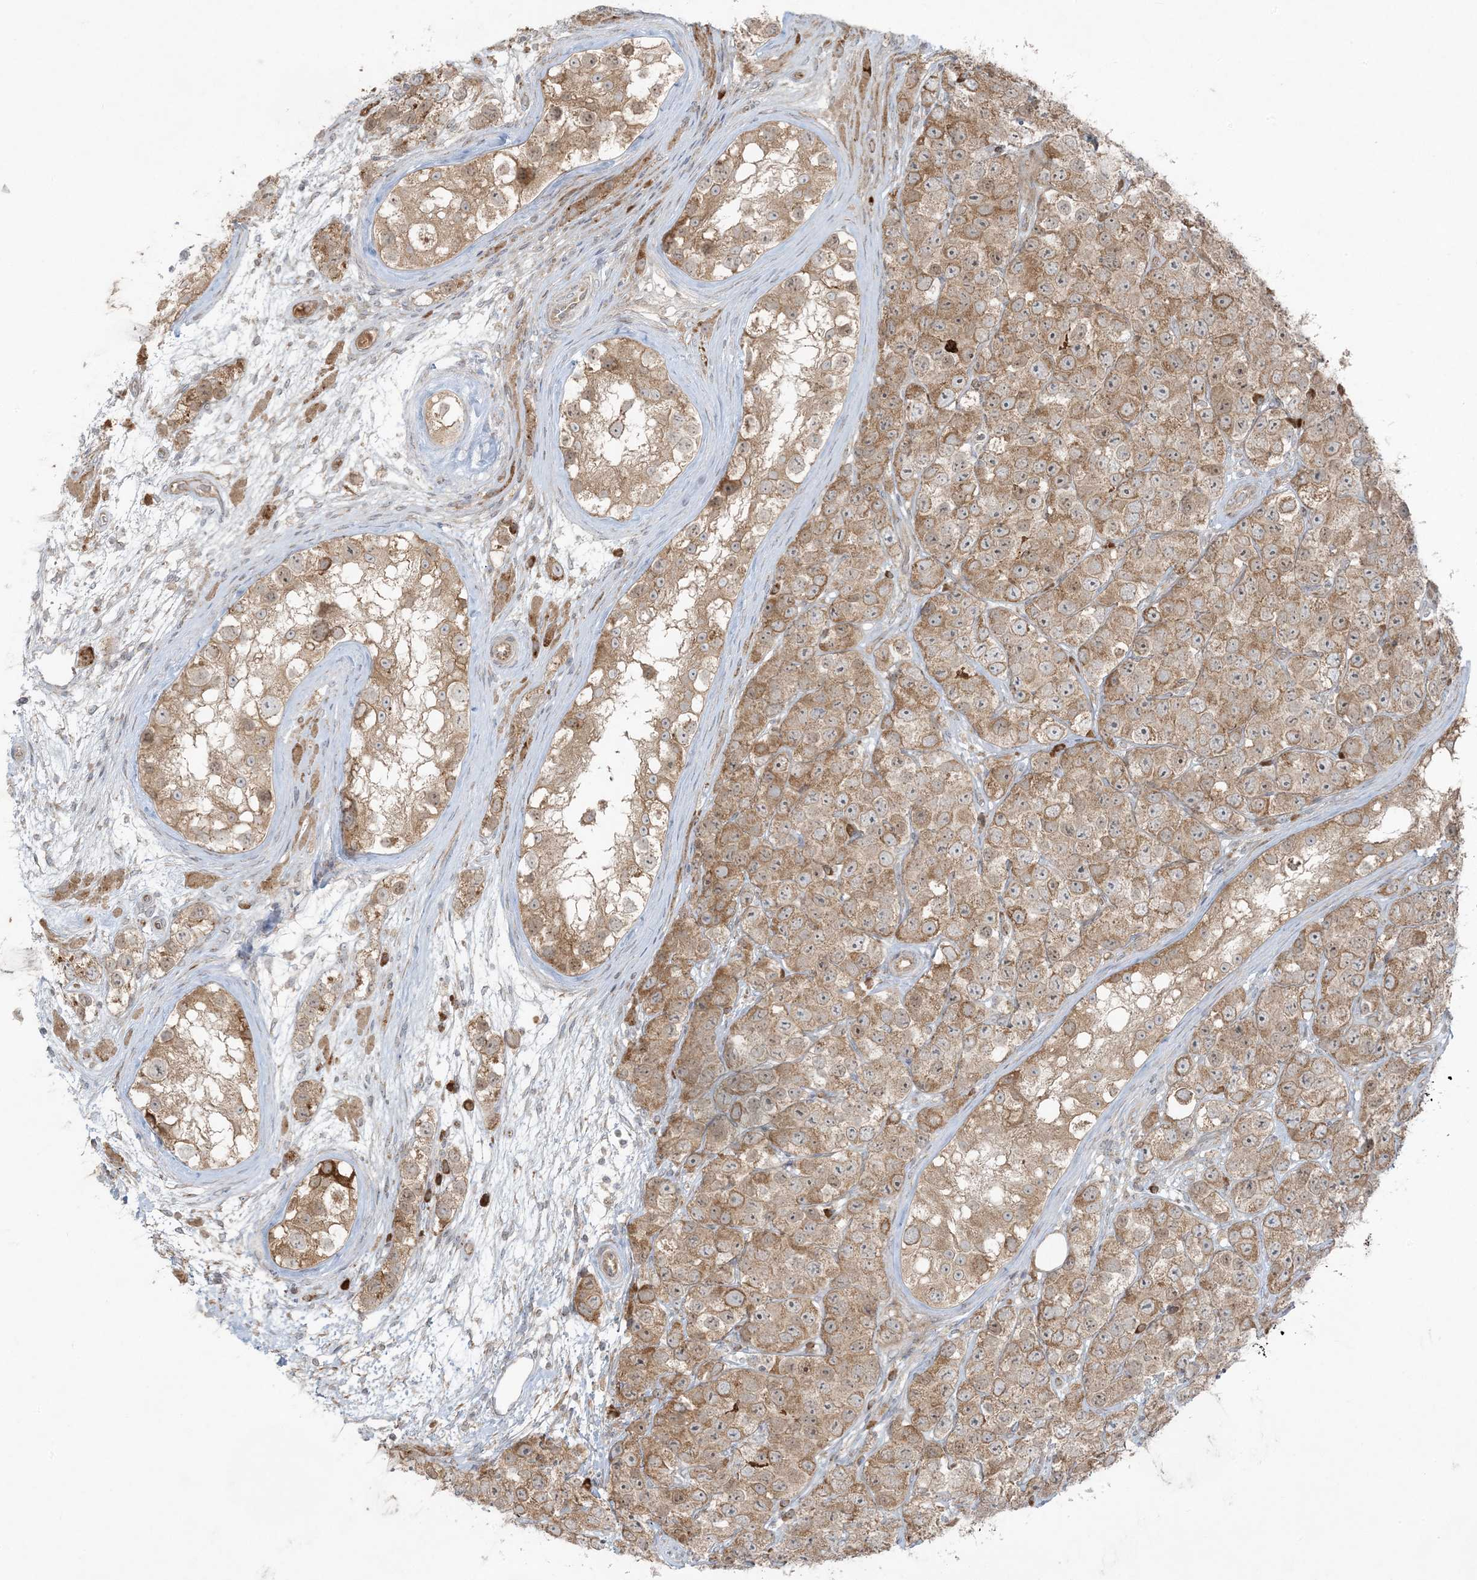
{"staining": {"intensity": "moderate", "quantity": ">75%", "location": "cytoplasmic/membranous"}, "tissue": "testis cancer", "cell_type": "Tumor cells", "image_type": "cancer", "snomed": [{"axis": "morphology", "description": "Seminoma, NOS"}, {"axis": "topography", "description": "Testis"}], "caption": "Protein expression analysis of human testis seminoma reveals moderate cytoplasmic/membranous expression in approximately >75% of tumor cells.", "gene": "ZNF263", "patient": {"sex": "male", "age": 28}}